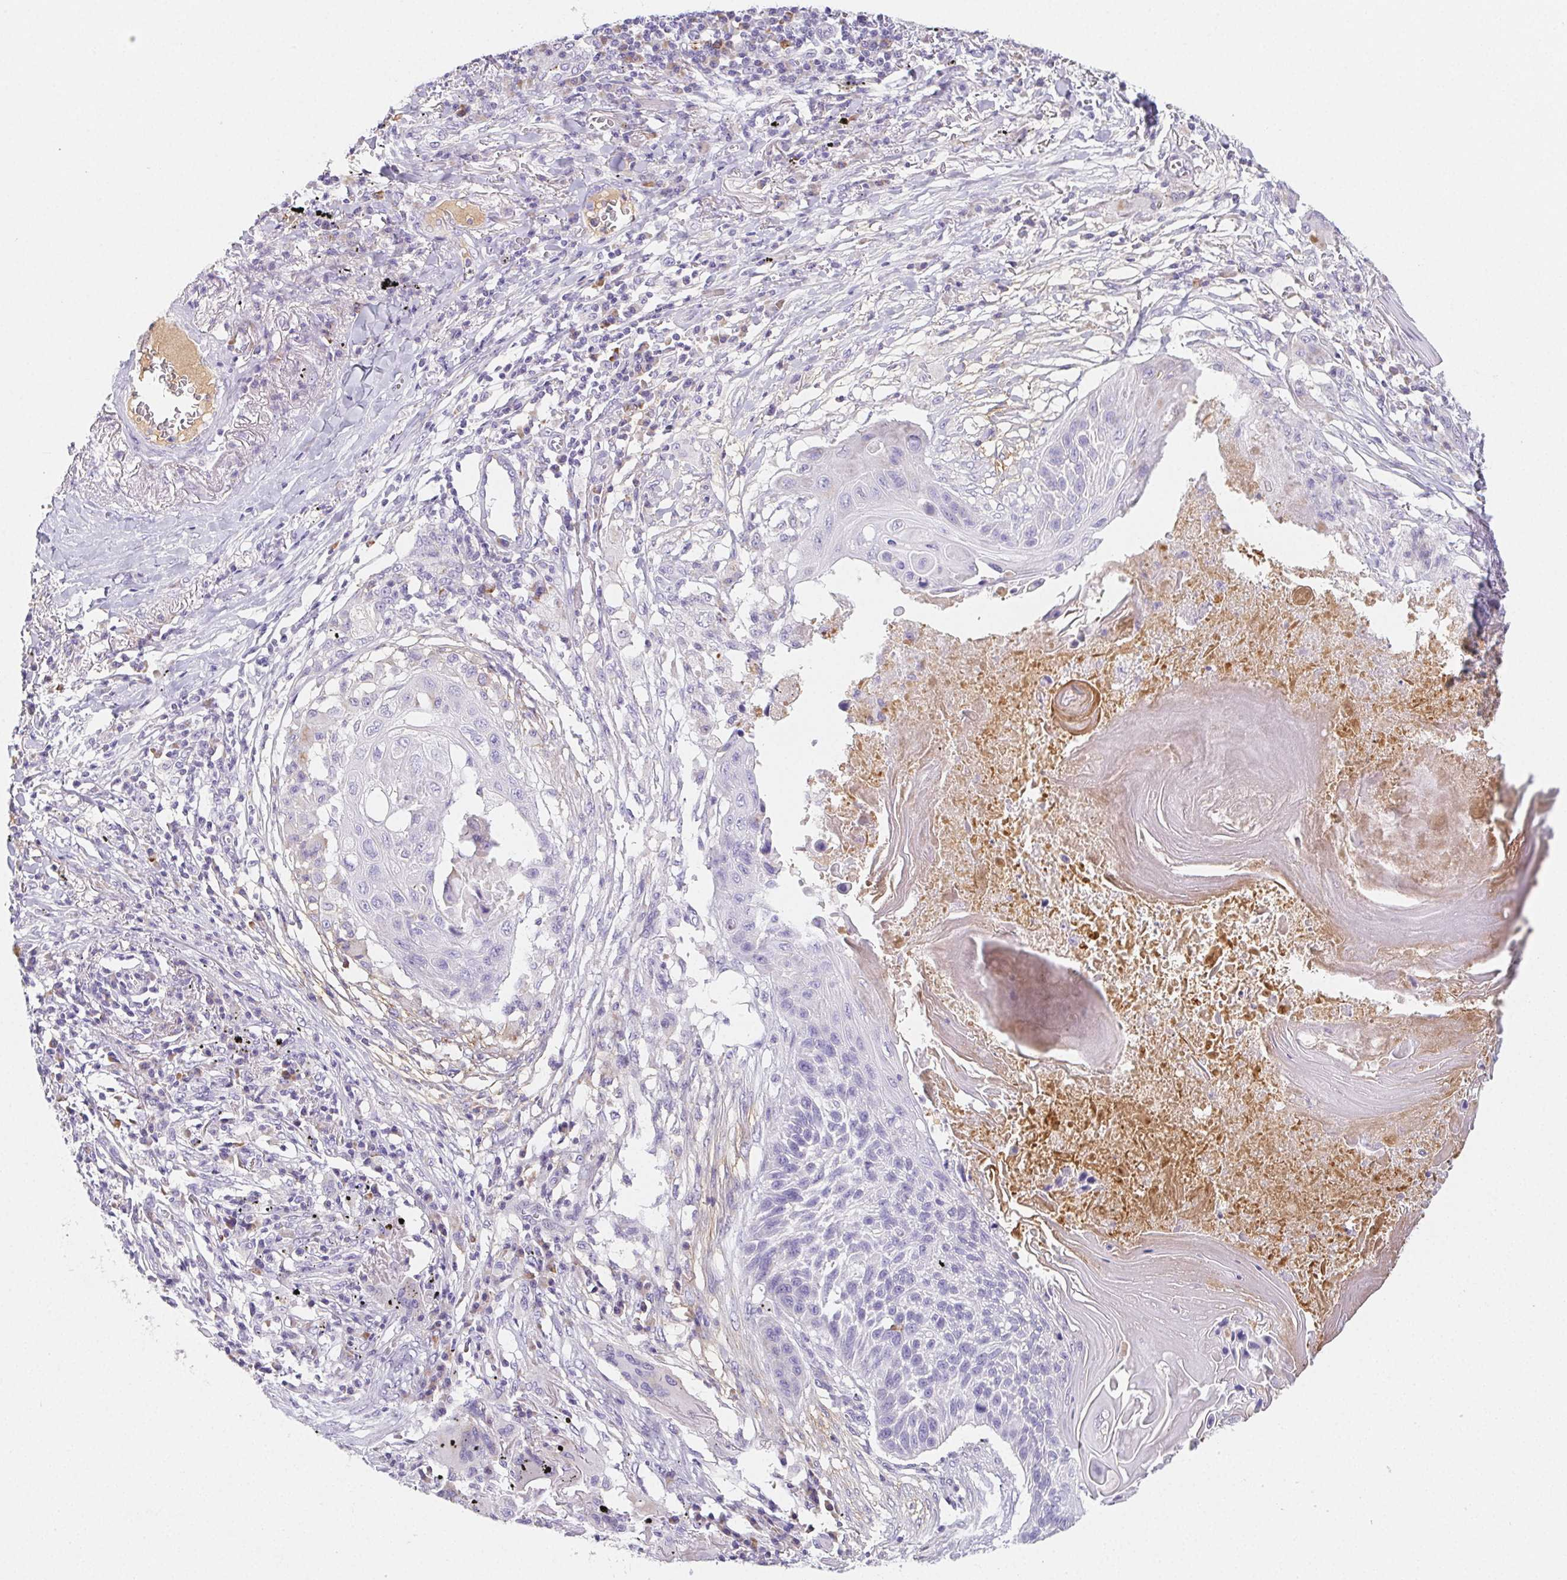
{"staining": {"intensity": "negative", "quantity": "none", "location": "none"}, "tissue": "lung cancer", "cell_type": "Tumor cells", "image_type": "cancer", "snomed": [{"axis": "morphology", "description": "Squamous cell carcinoma, NOS"}, {"axis": "topography", "description": "Lung"}], "caption": "A high-resolution image shows IHC staining of squamous cell carcinoma (lung), which demonstrates no significant positivity in tumor cells. (DAB immunohistochemistry (IHC) with hematoxylin counter stain).", "gene": "ITIH2", "patient": {"sex": "male", "age": 78}}